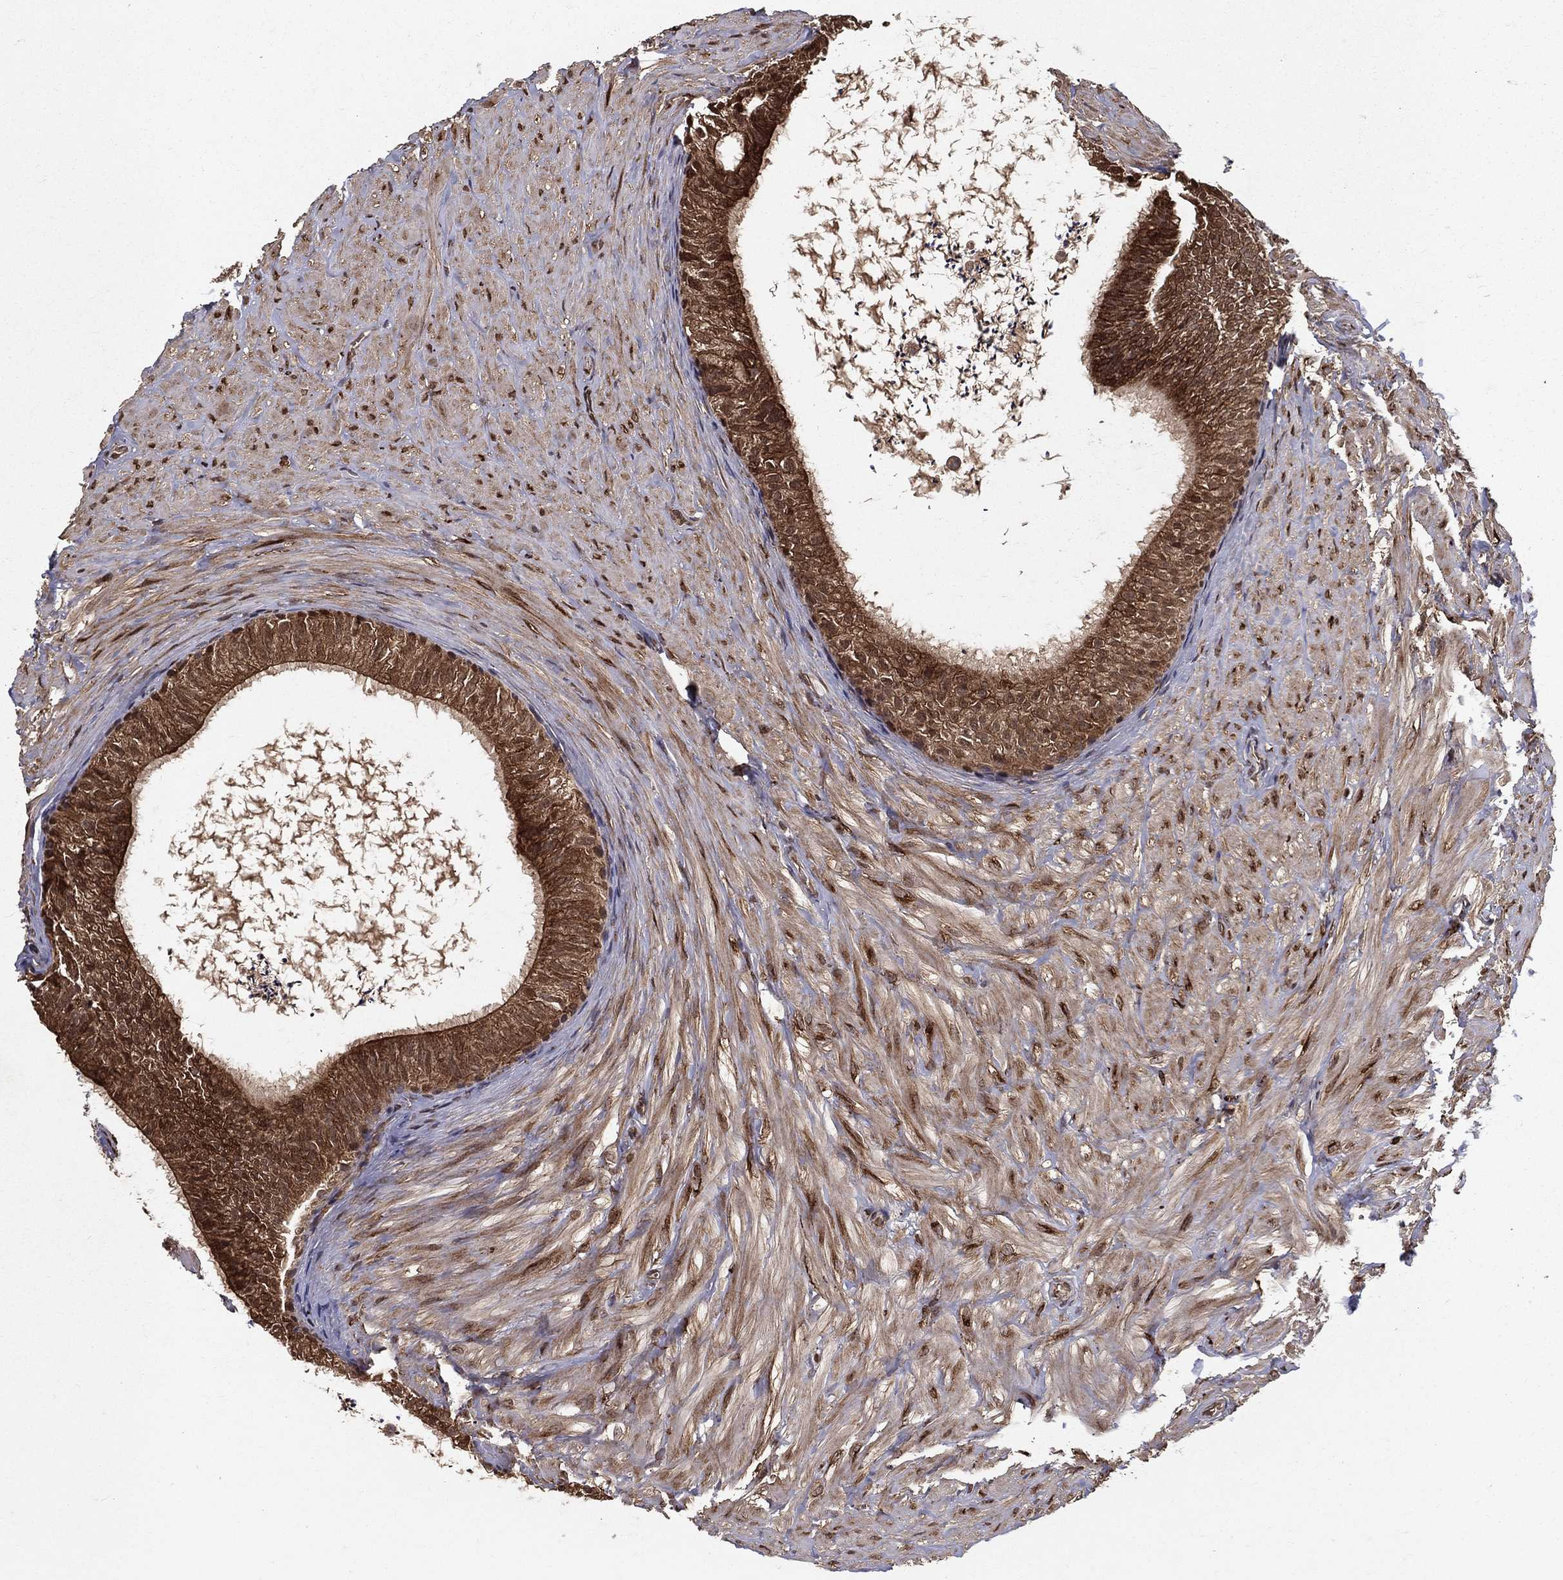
{"staining": {"intensity": "strong", "quantity": ">75%", "location": "cytoplasmic/membranous,nuclear"}, "tissue": "epididymis", "cell_type": "Glandular cells", "image_type": "normal", "snomed": [{"axis": "morphology", "description": "Normal tissue, NOS"}, {"axis": "topography", "description": "Epididymis"}], "caption": "Protein analysis of unremarkable epididymis shows strong cytoplasmic/membranous,nuclear expression in approximately >75% of glandular cells.", "gene": "CERS2", "patient": {"sex": "male", "age": 32}}